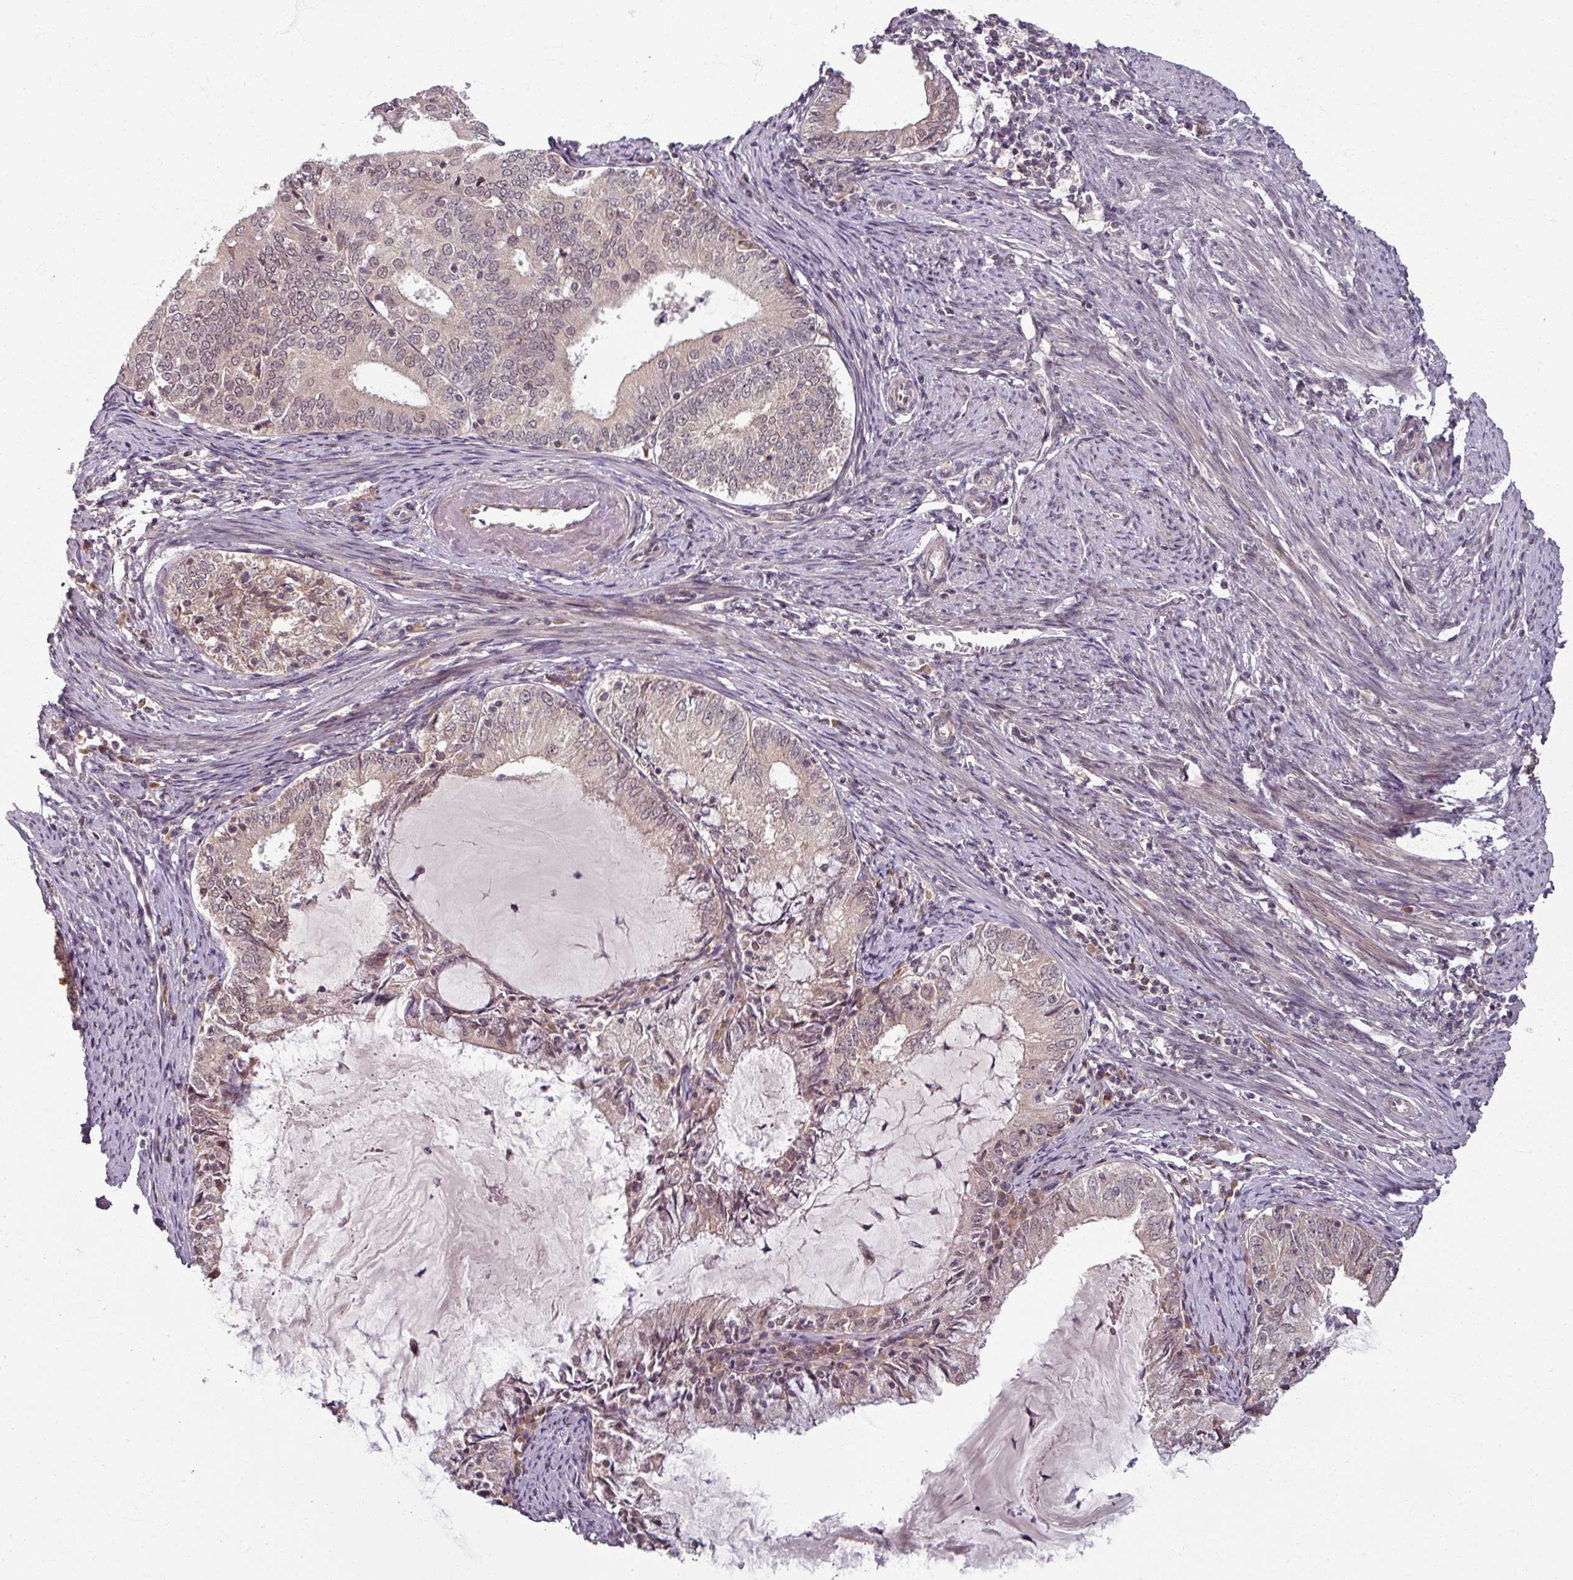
{"staining": {"intensity": "weak", "quantity": "<25%", "location": "nuclear"}, "tissue": "endometrial cancer", "cell_type": "Tumor cells", "image_type": "cancer", "snomed": [{"axis": "morphology", "description": "Adenocarcinoma, NOS"}, {"axis": "topography", "description": "Endometrium"}], "caption": "Tumor cells are negative for protein expression in human adenocarcinoma (endometrial). (Immunohistochemistry (ihc), brightfield microscopy, high magnification).", "gene": "POLR2G", "patient": {"sex": "female", "age": 57}}